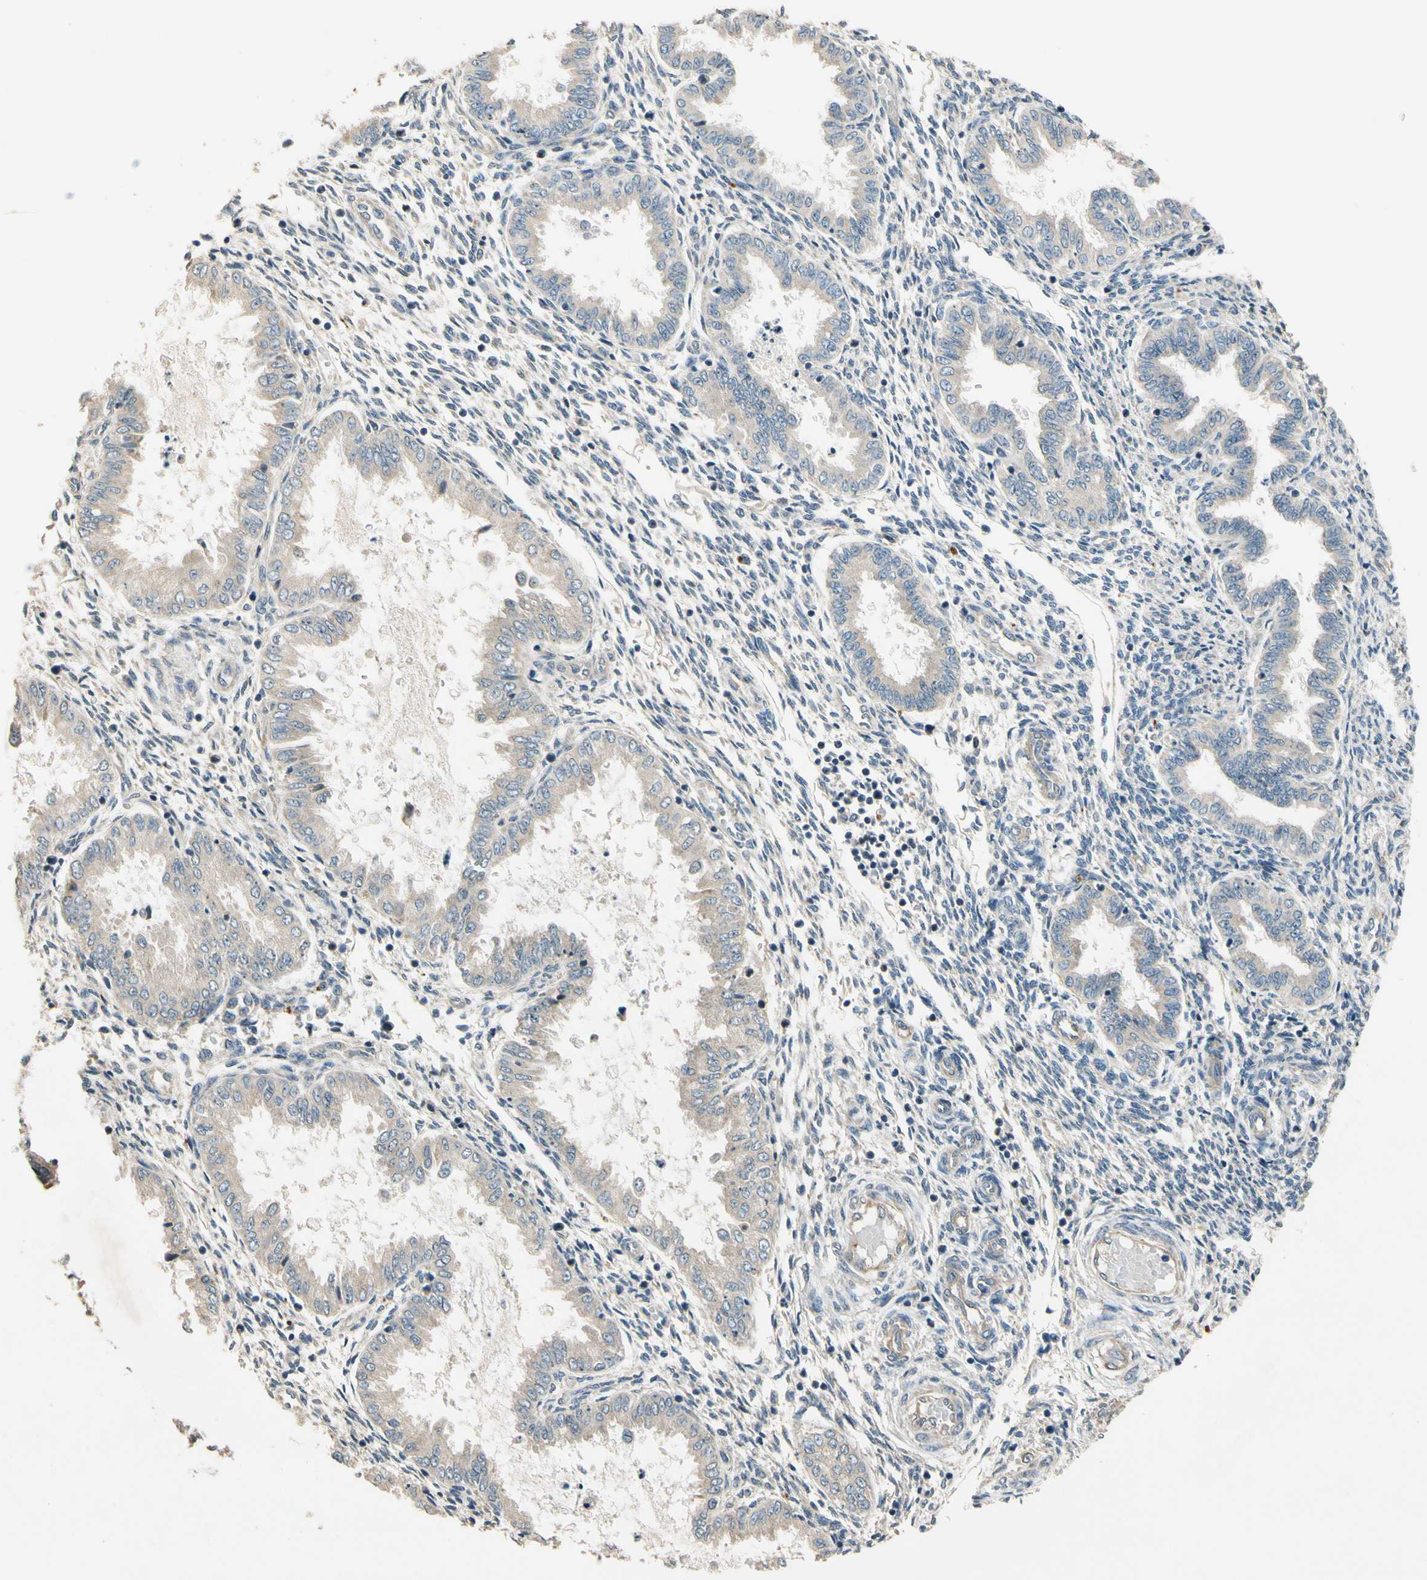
{"staining": {"intensity": "negative", "quantity": "none", "location": "none"}, "tissue": "endometrium", "cell_type": "Cells in endometrial stroma", "image_type": "normal", "snomed": [{"axis": "morphology", "description": "Normal tissue, NOS"}, {"axis": "topography", "description": "Endometrium"}], "caption": "This is a photomicrograph of immunohistochemistry staining of normal endometrium, which shows no positivity in cells in endometrial stroma.", "gene": "ALKBH3", "patient": {"sex": "female", "age": 33}}